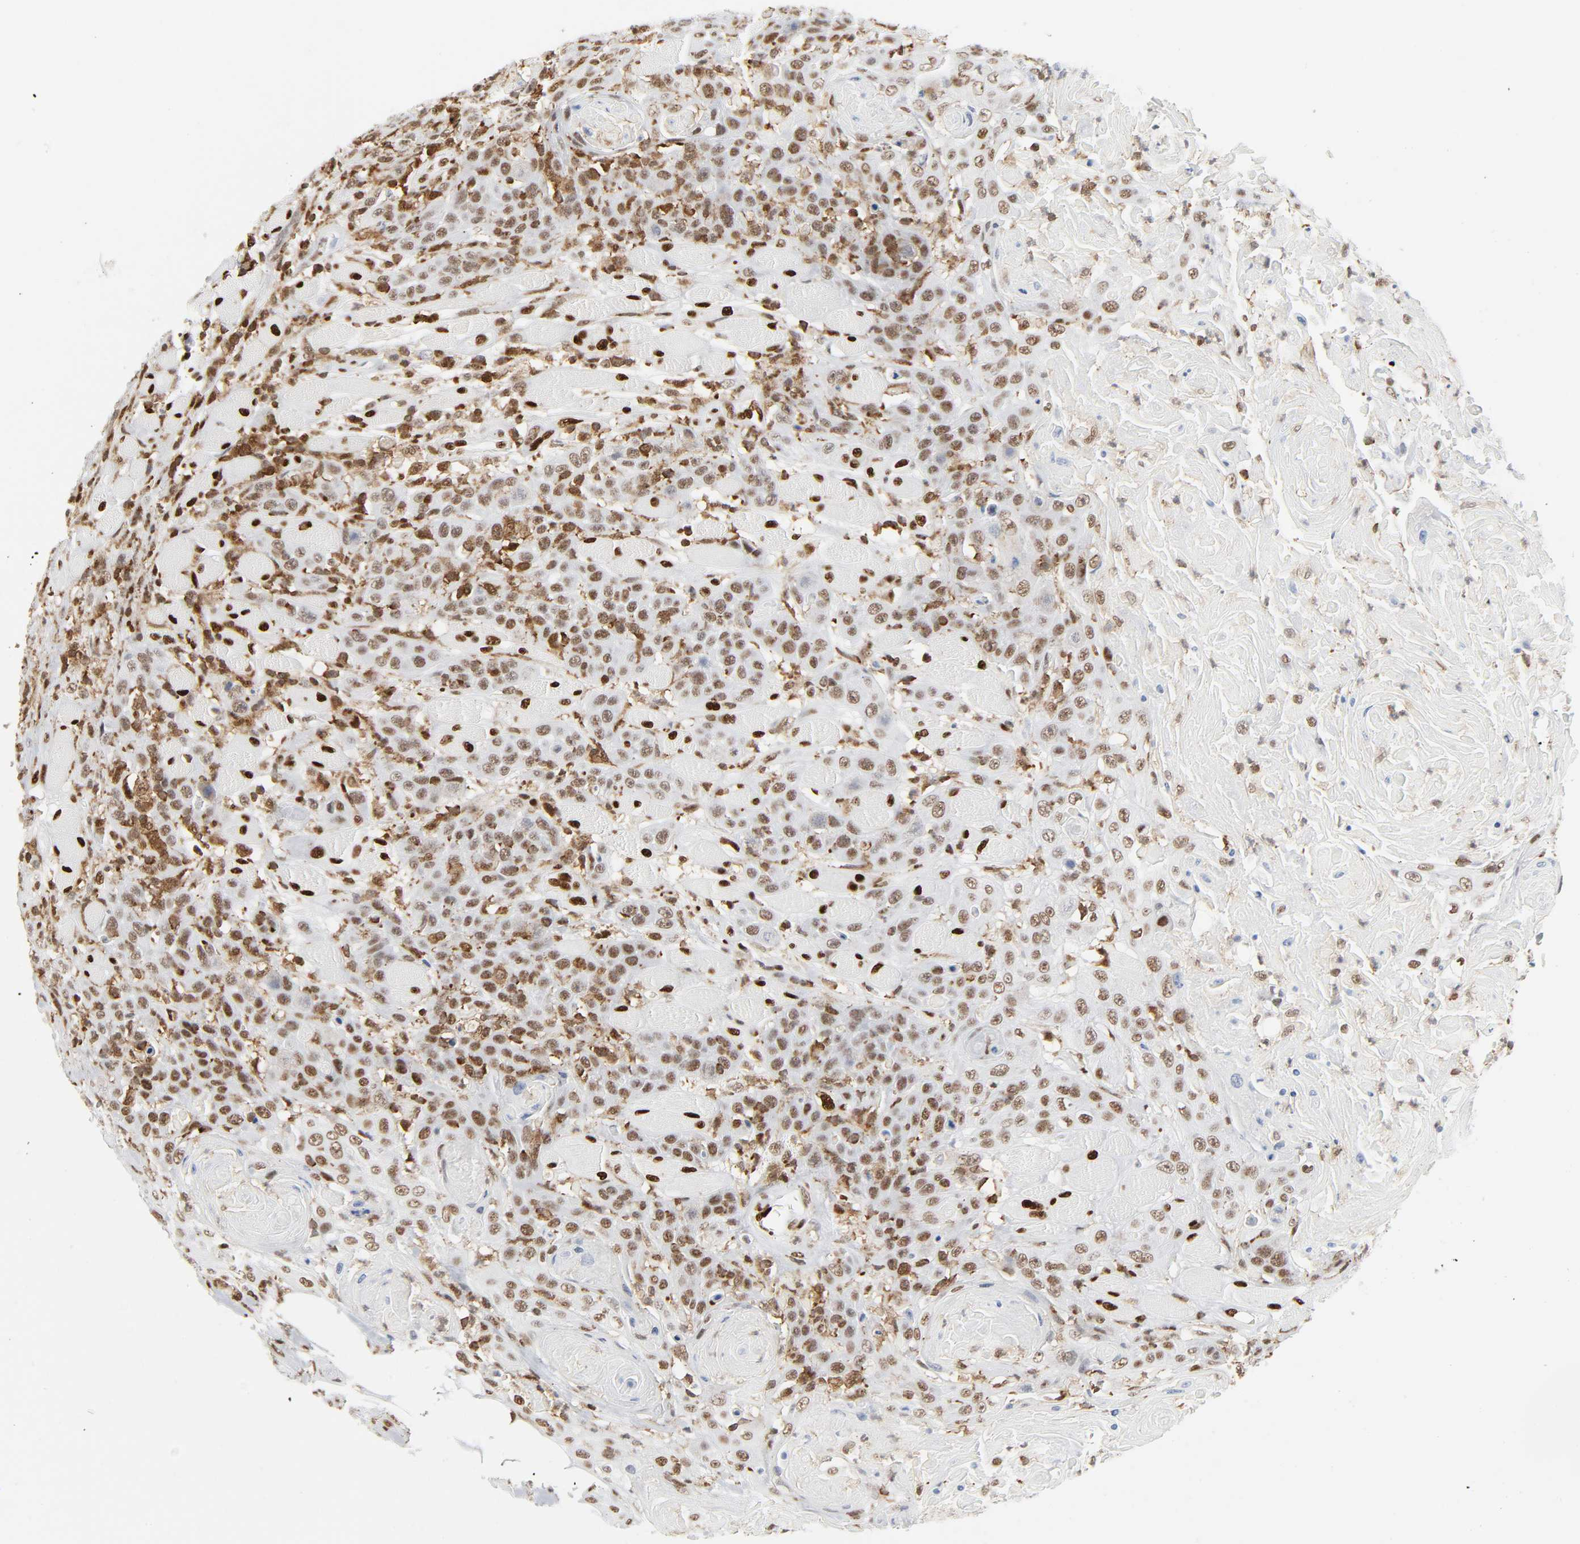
{"staining": {"intensity": "moderate", "quantity": ">75%", "location": "nuclear"}, "tissue": "head and neck cancer", "cell_type": "Tumor cells", "image_type": "cancer", "snomed": [{"axis": "morphology", "description": "Squamous cell carcinoma, NOS"}, {"axis": "topography", "description": "Head-Neck"}], "caption": "Immunohistochemistry of human head and neck cancer exhibits medium levels of moderate nuclear positivity in approximately >75% of tumor cells.", "gene": "WAS", "patient": {"sex": "female", "age": 84}}